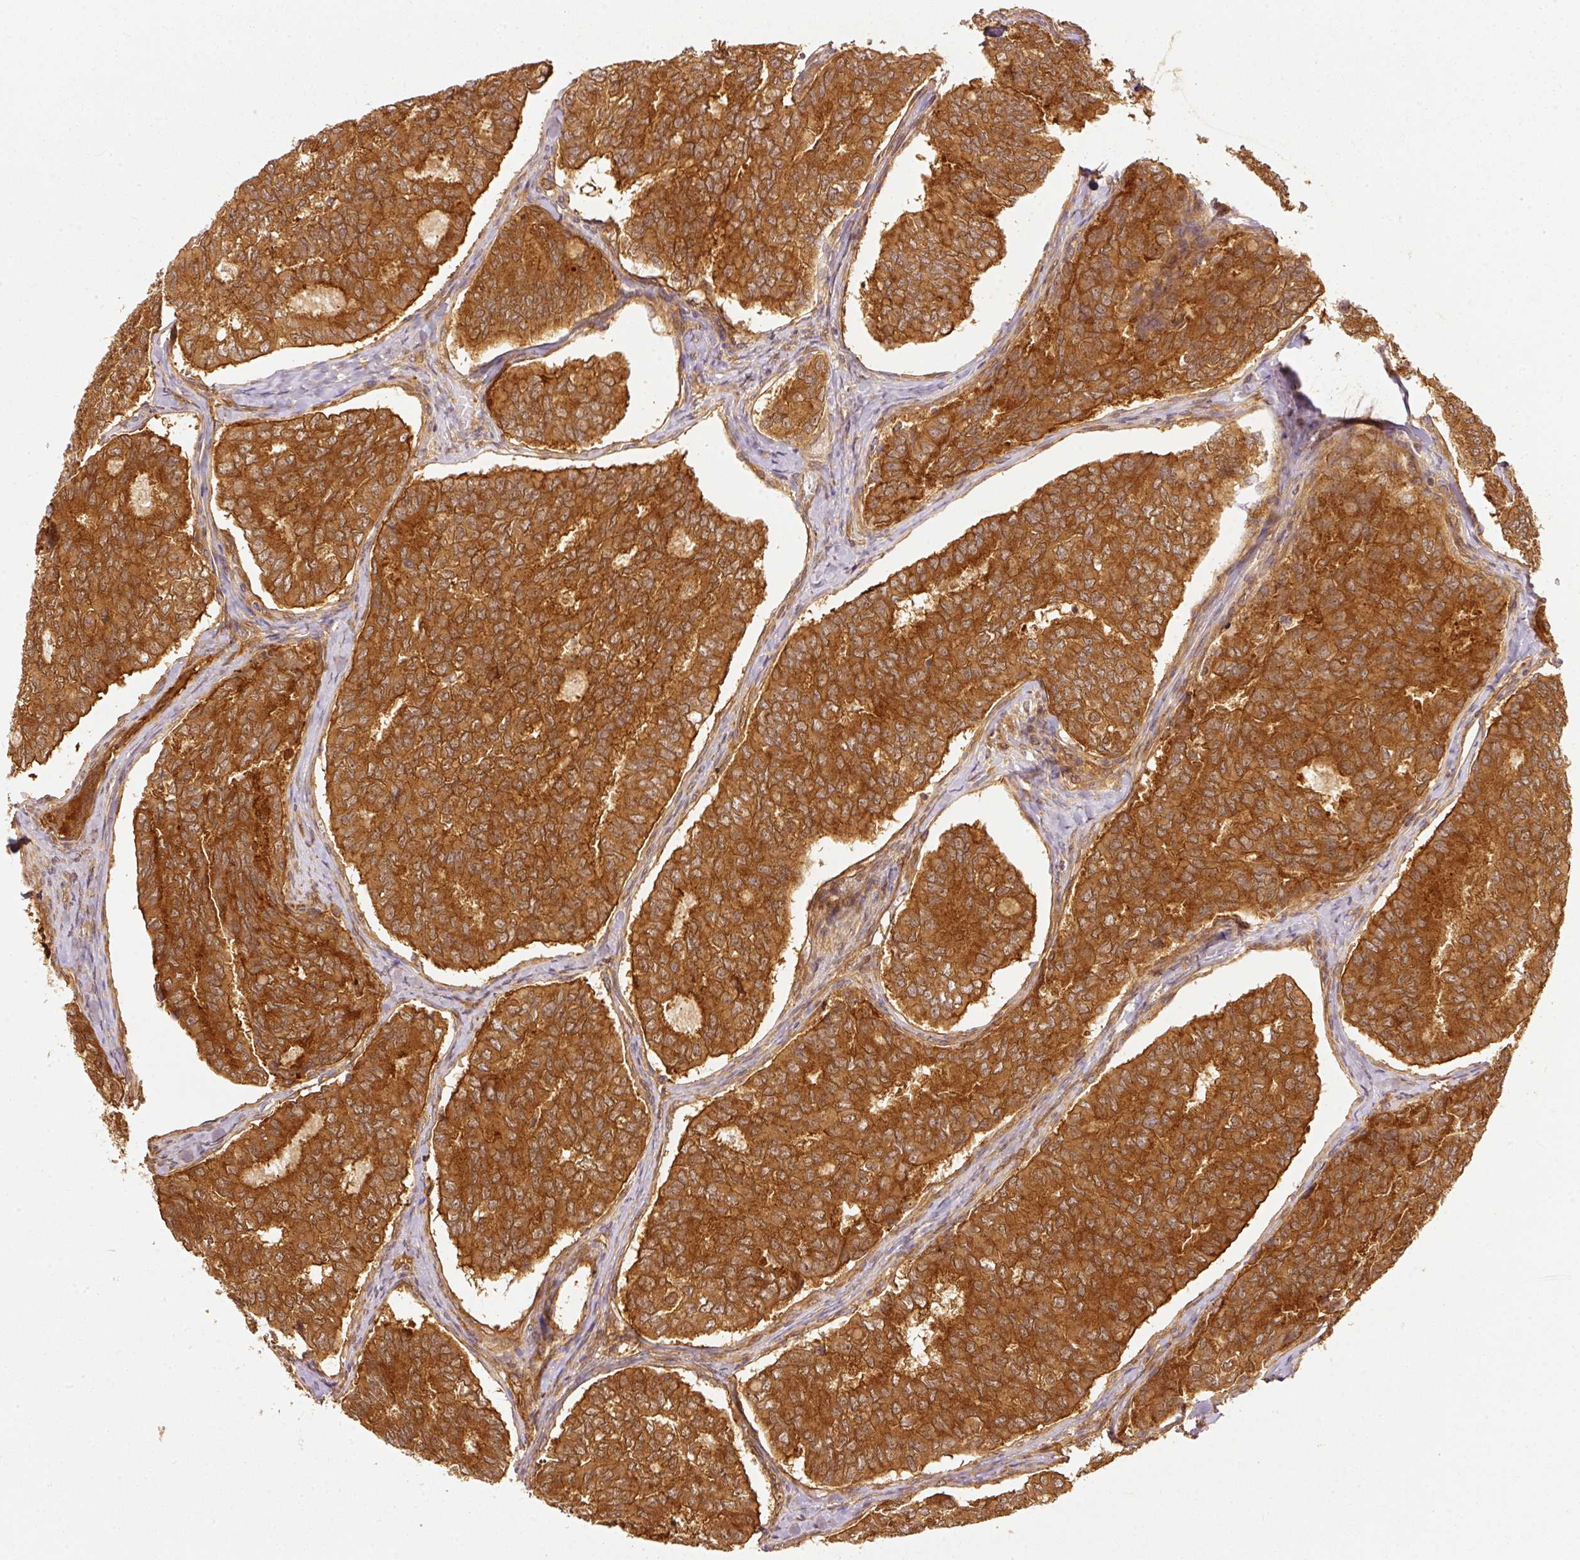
{"staining": {"intensity": "strong", "quantity": ">75%", "location": "cytoplasmic/membranous"}, "tissue": "thyroid cancer", "cell_type": "Tumor cells", "image_type": "cancer", "snomed": [{"axis": "morphology", "description": "Papillary adenocarcinoma, NOS"}, {"axis": "topography", "description": "Thyroid gland"}], "caption": "This photomicrograph shows IHC staining of human thyroid cancer (papillary adenocarcinoma), with high strong cytoplasmic/membranous positivity in approximately >75% of tumor cells.", "gene": "EIF3B", "patient": {"sex": "female", "age": 35}}